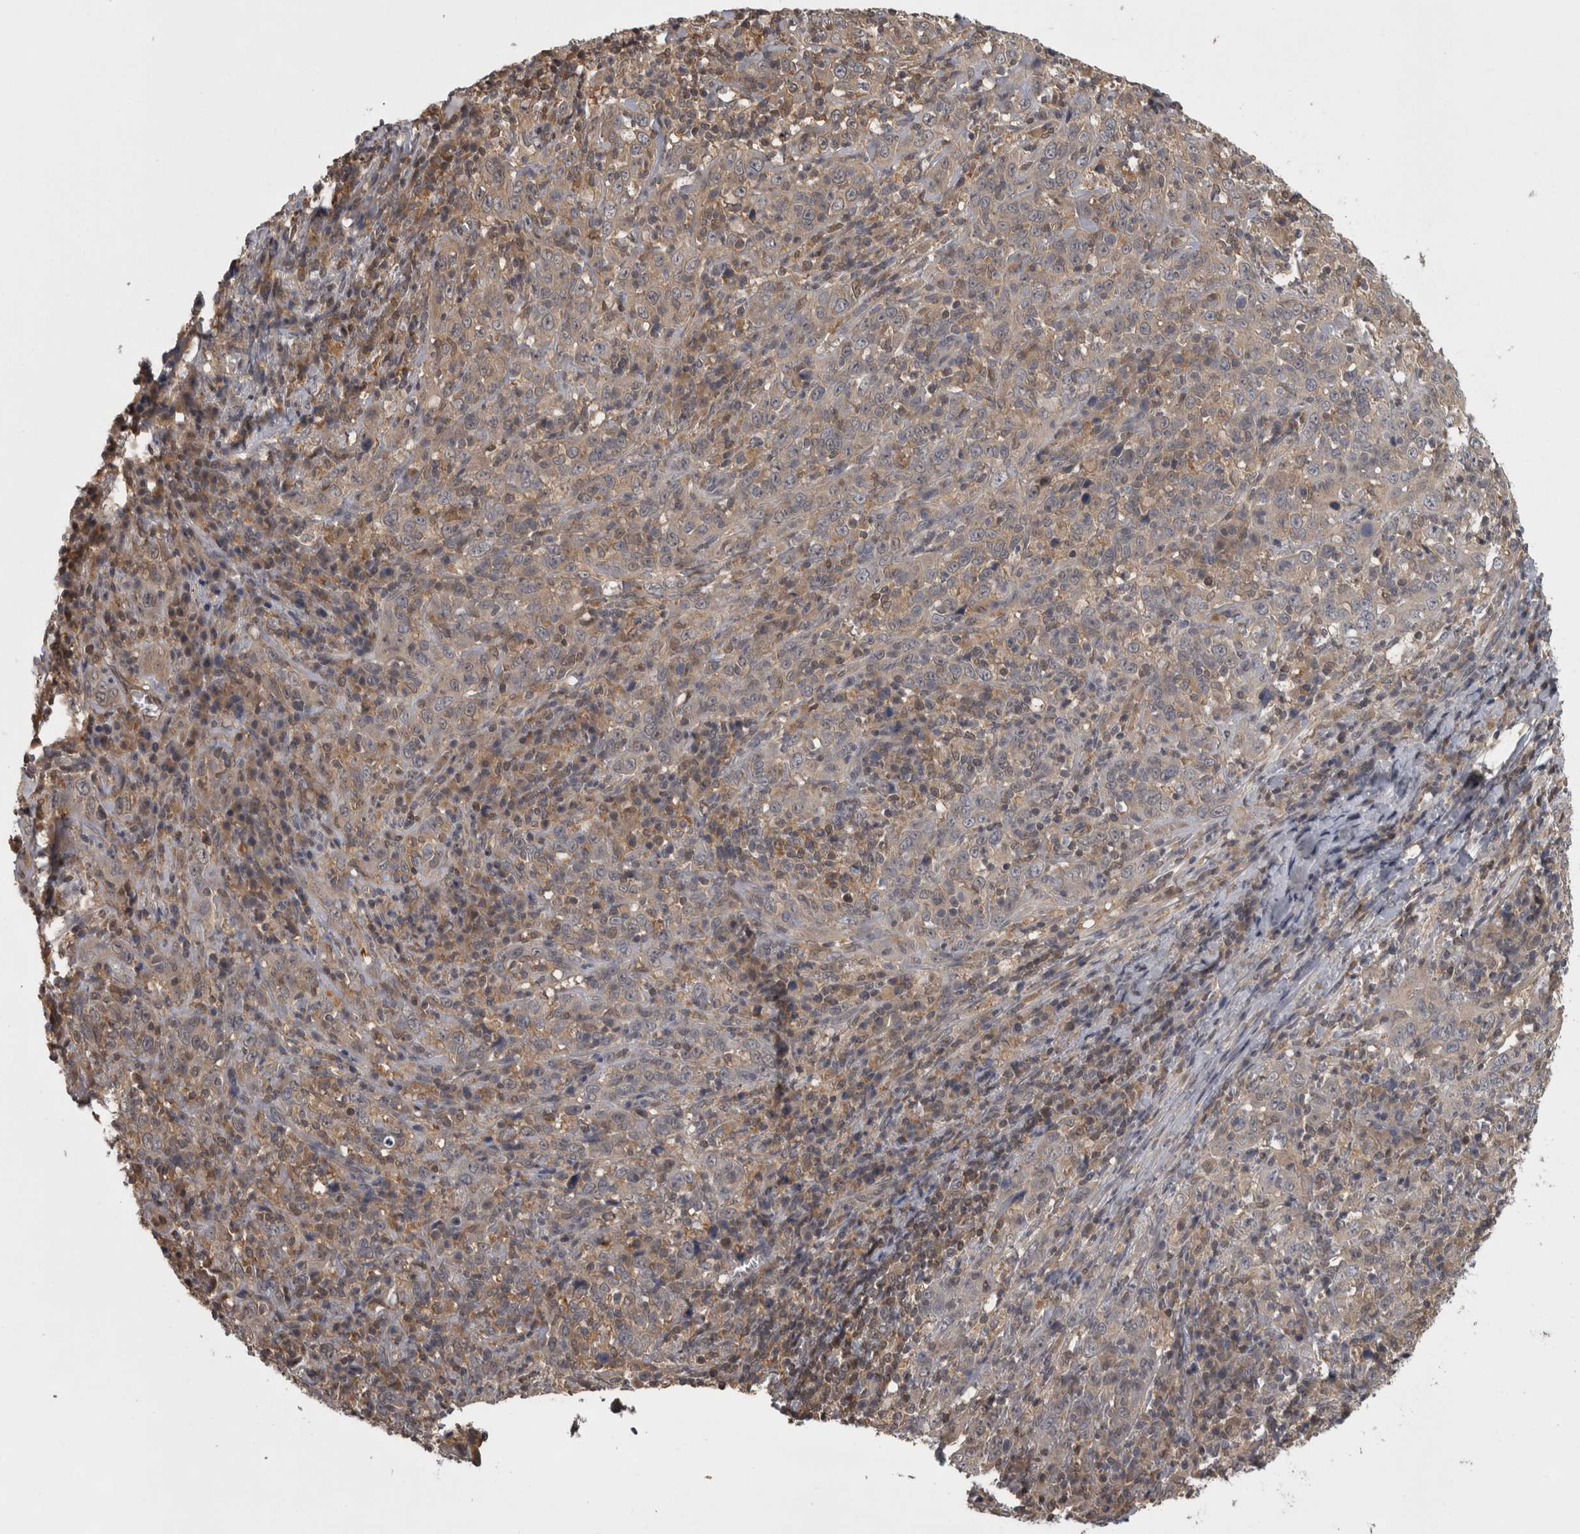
{"staining": {"intensity": "weak", "quantity": ">75%", "location": "cytoplasmic/membranous"}, "tissue": "cervical cancer", "cell_type": "Tumor cells", "image_type": "cancer", "snomed": [{"axis": "morphology", "description": "Squamous cell carcinoma, NOS"}, {"axis": "topography", "description": "Cervix"}], "caption": "Immunohistochemical staining of human cervical cancer (squamous cell carcinoma) exhibits low levels of weak cytoplasmic/membranous staining in approximately >75% of tumor cells. The staining was performed using DAB to visualize the protein expression in brown, while the nuclei were stained in blue with hematoxylin (Magnification: 20x).", "gene": "APRT", "patient": {"sex": "female", "age": 46}}